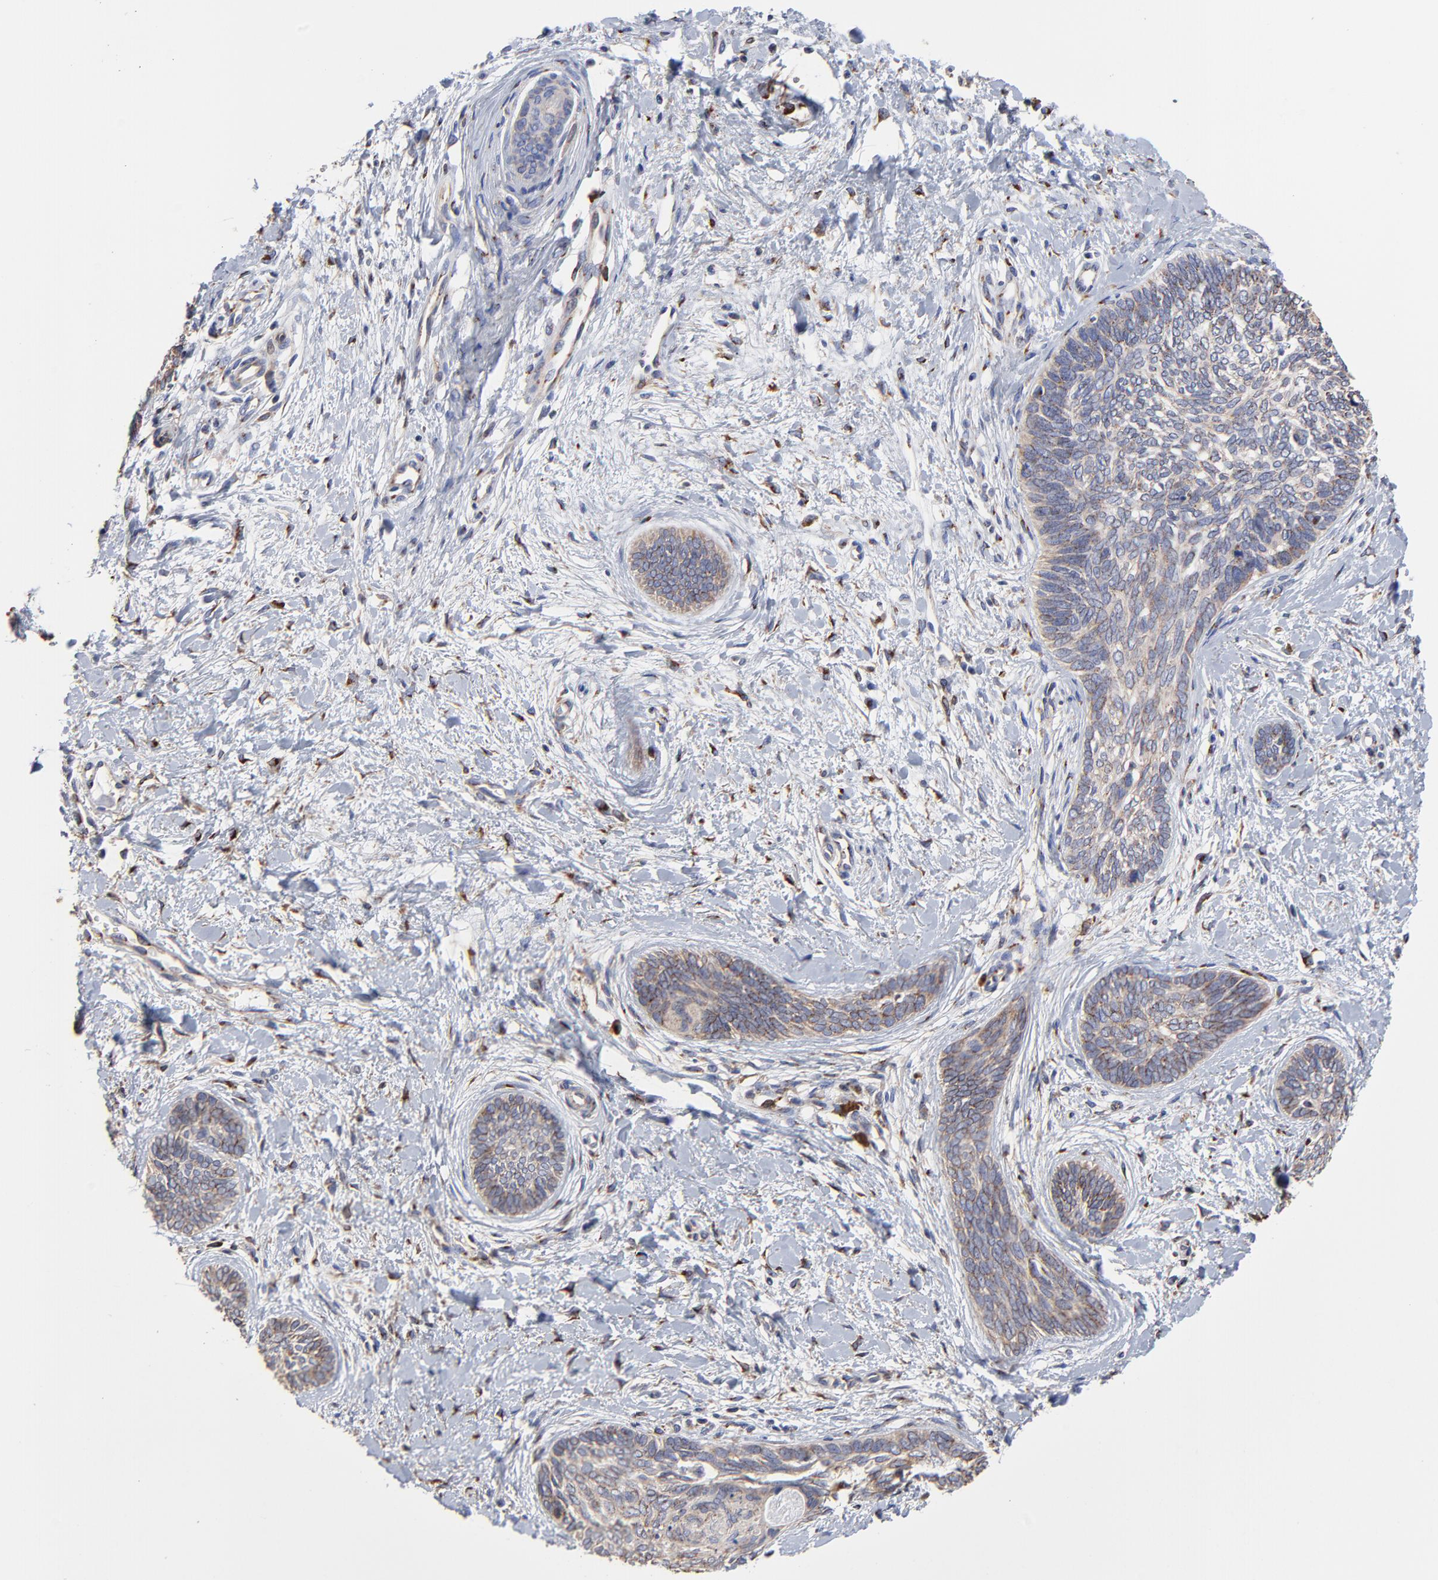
{"staining": {"intensity": "weak", "quantity": "<25%", "location": "cytoplasmic/membranous"}, "tissue": "skin cancer", "cell_type": "Tumor cells", "image_type": "cancer", "snomed": [{"axis": "morphology", "description": "Basal cell carcinoma"}, {"axis": "topography", "description": "Skin"}], "caption": "Skin cancer stained for a protein using IHC demonstrates no expression tumor cells.", "gene": "LMAN1", "patient": {"sex": "female", "age": 81}}